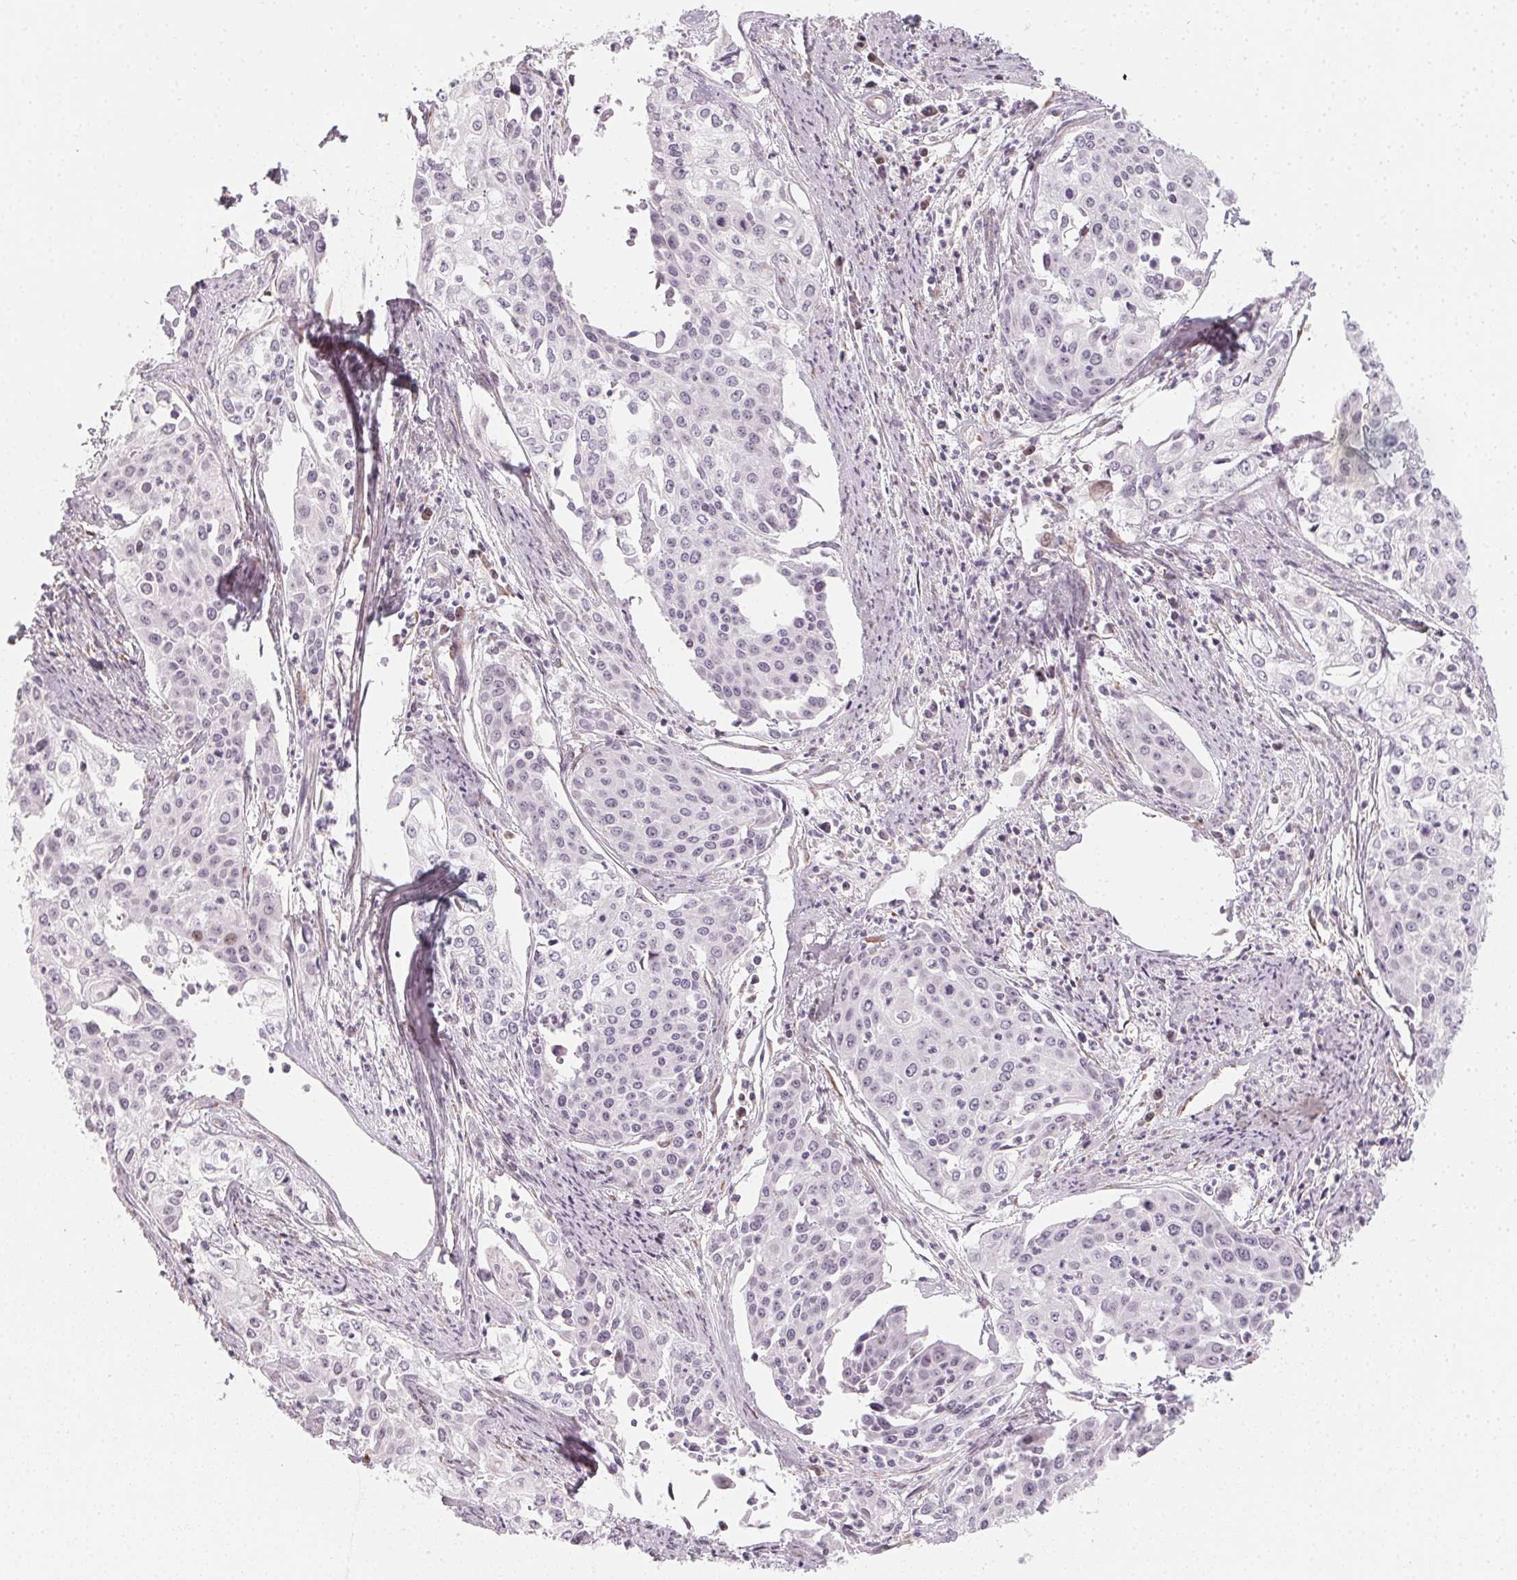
{"staining": {"intensity": "negative", "quantity": "none", "location": "none"}, "tissue": "cervical cancer", "cell_type": "Tumor cells", "image_type": "cancer", "snomed": [{"axis": "morphology", "description": "Squamous cell carcinoma, NOS"}, {"axis": "topography", "description": "Cervix"}], "caption": "Immunohistochemical staining of cervical squamous cell carcinoma demonstrates no significant positivity in tumor cells.", "gene": "CCDC96", "patient": {"sex": "female", "age": 39}}